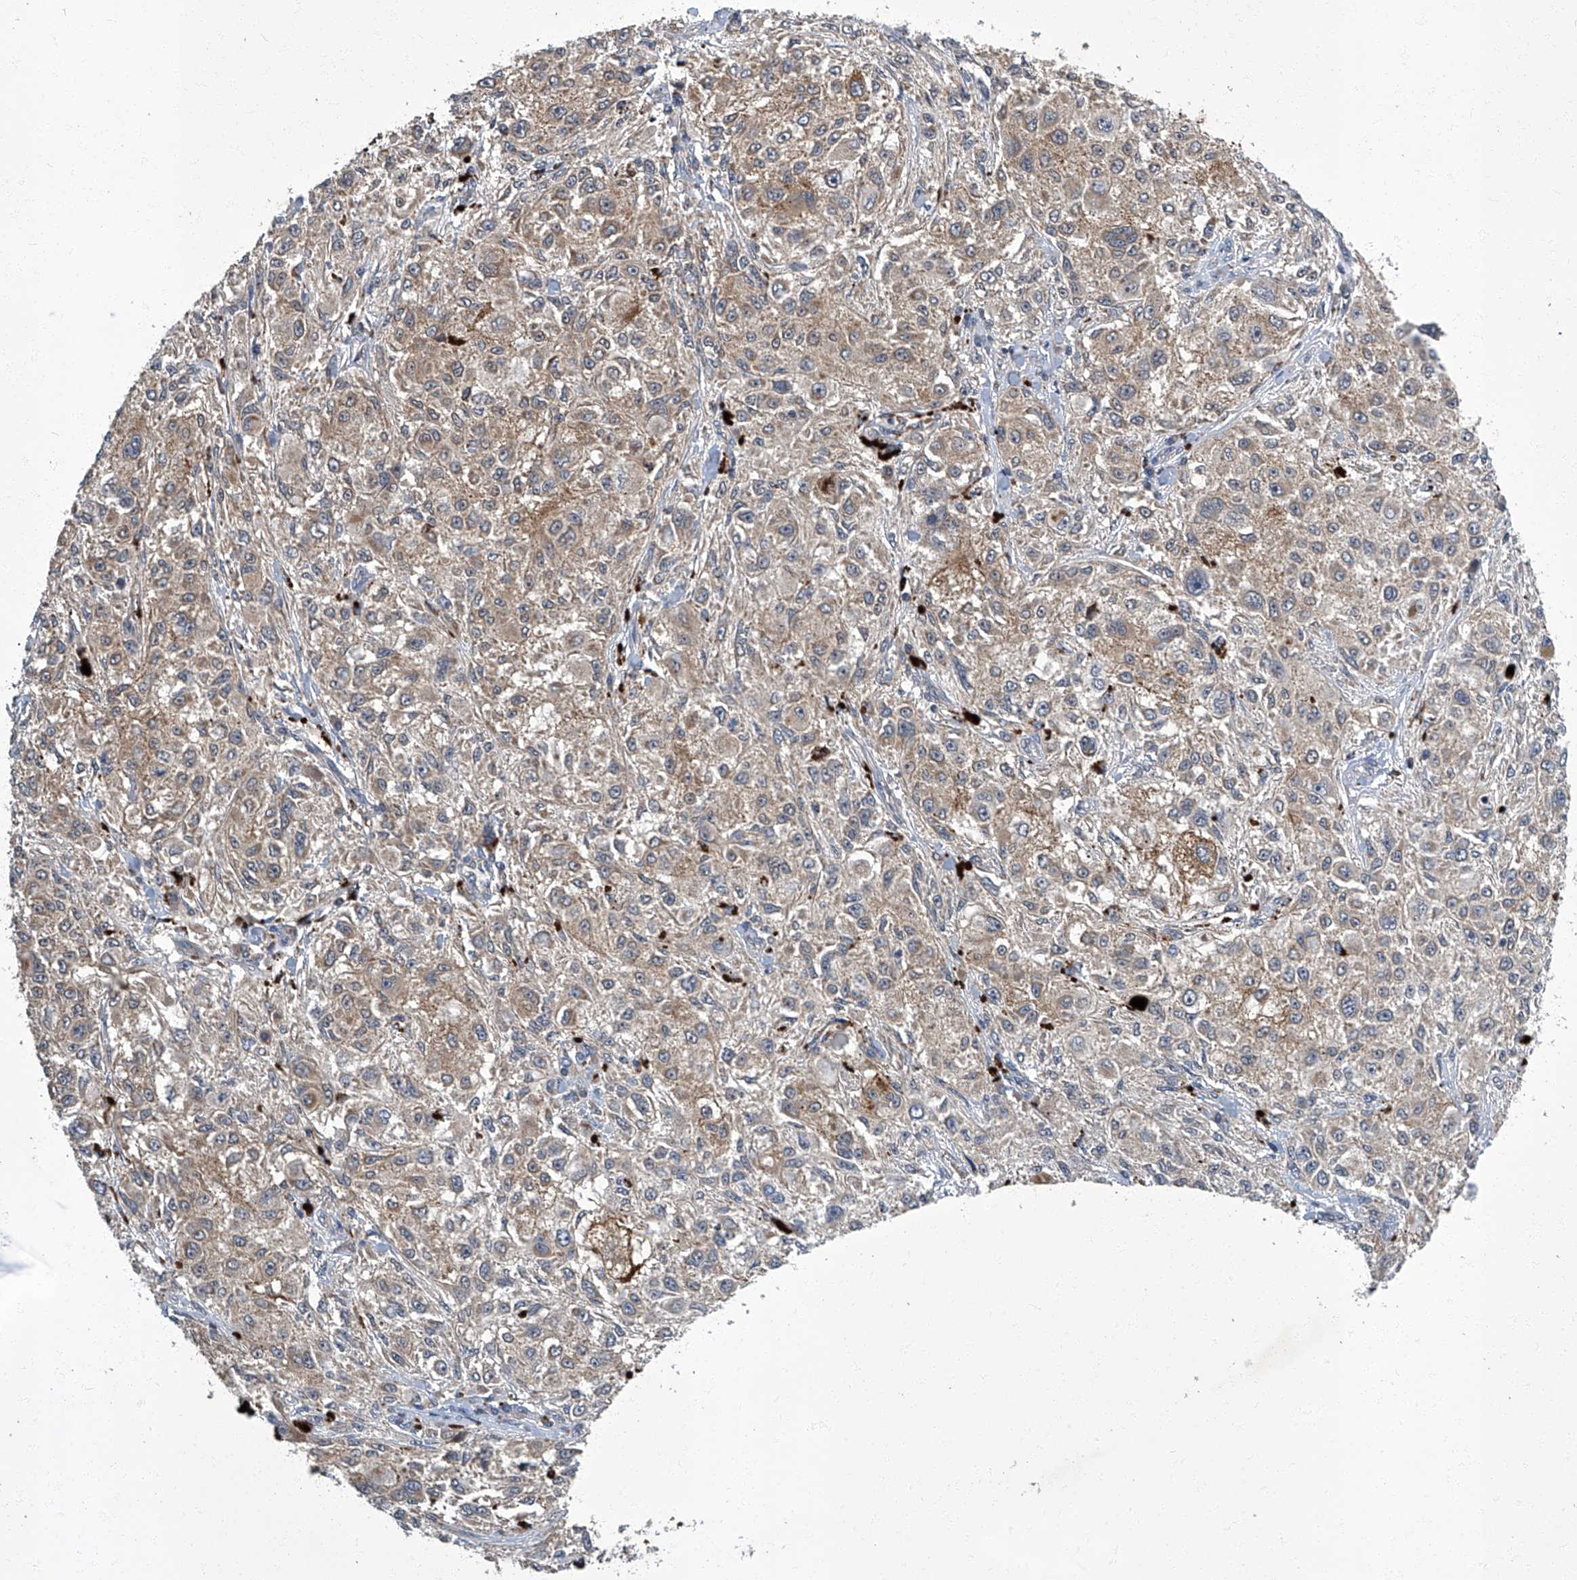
{"staining": {"intensity": "weak", "quantity": "<25%", "location": "cytoplasmic/membranous"}, "tissue": "melanoma", "cell_type": "Tumor cells", "image_type": "cancer", "snomed": [{"axis": "morphology", "description": "Necrosis, NOS"}, {"axis": "morphology", "description": "Malignant melanoma, NOS"}, {"axis": "topography", "description": "Skin"}], "caption": "There is no significant expression in tumor cells of malignant melanoma.", "gene": "TNFRSF13B", "patient": {"sex": "female", "age": 87}}